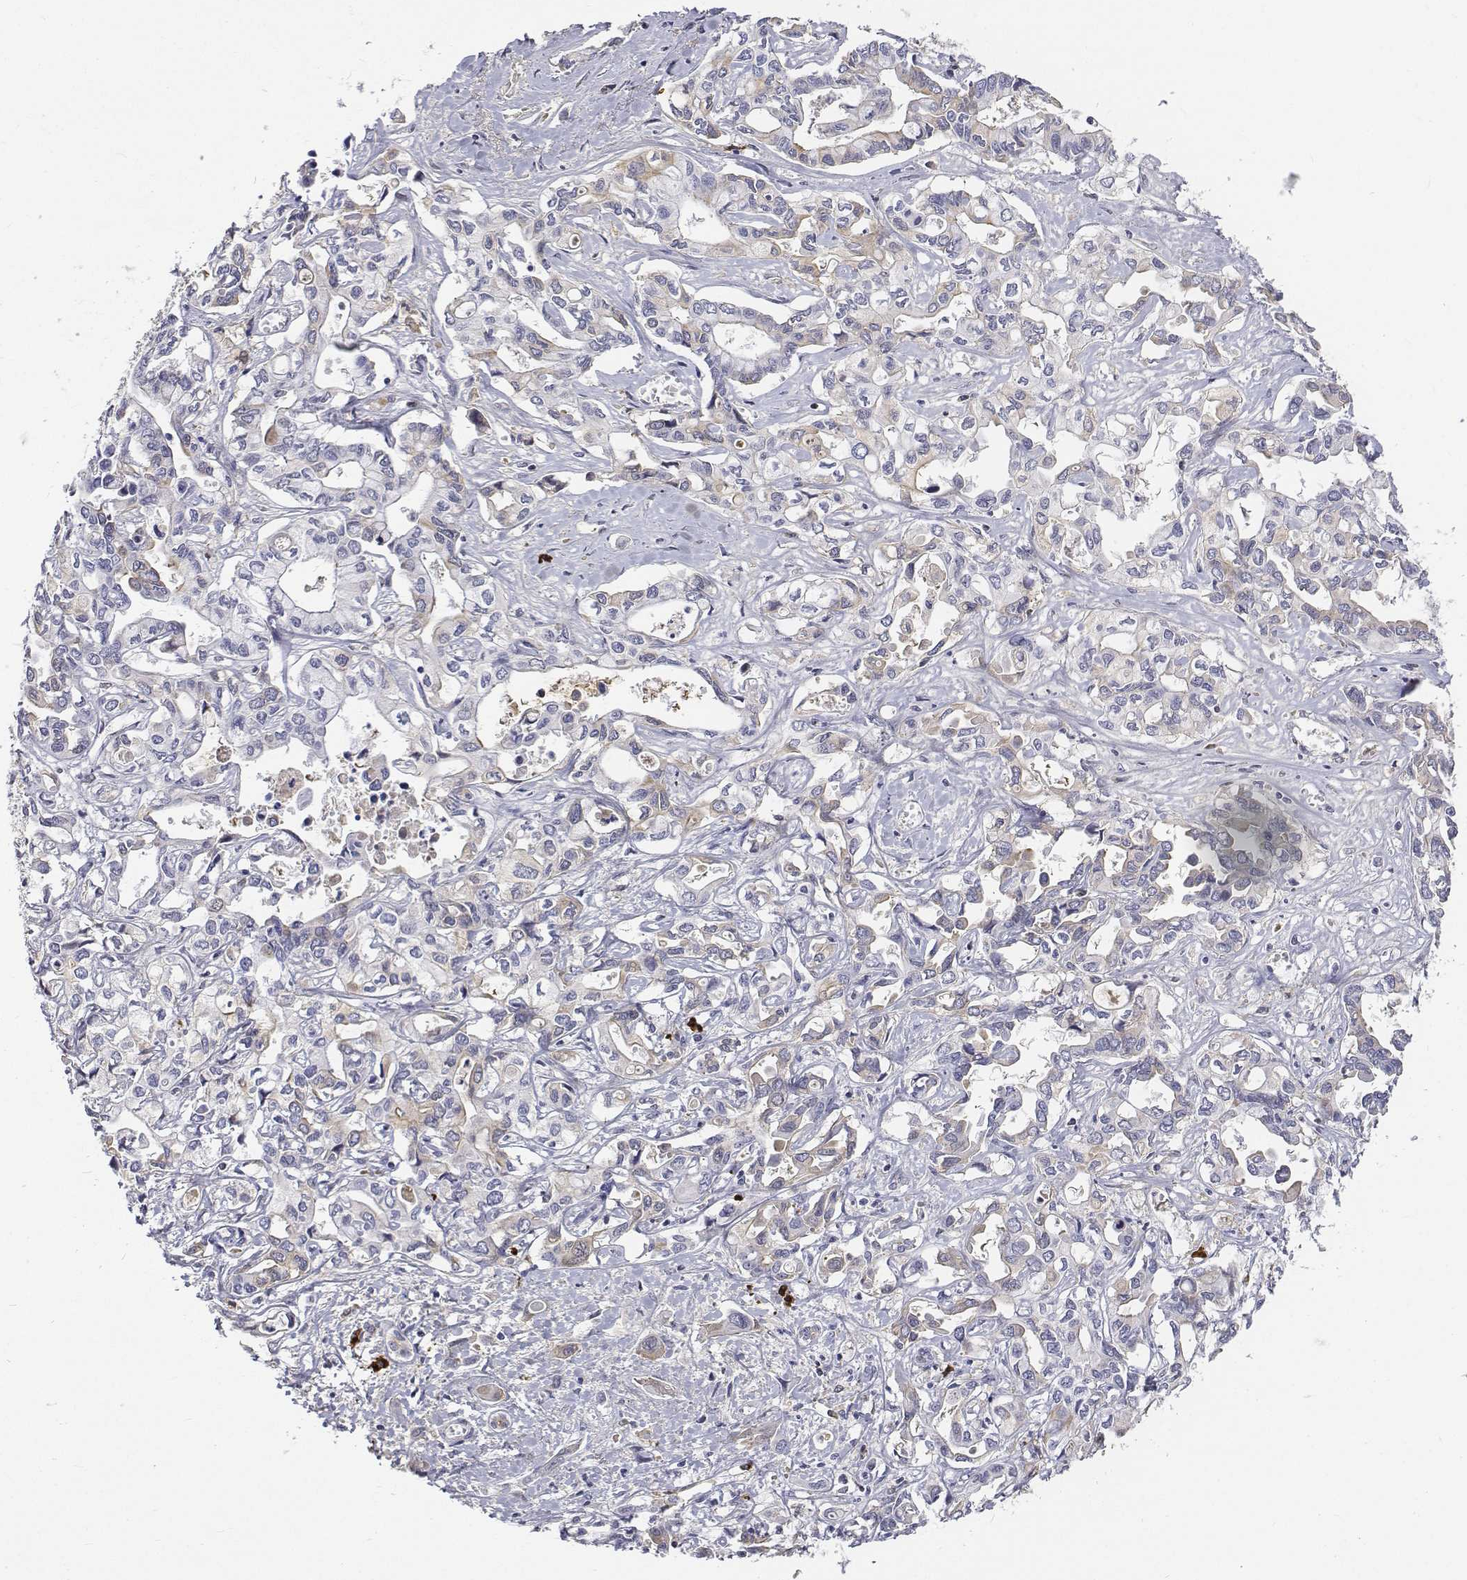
{"staining": {"intensity": "negative", "quantity": "none", "location": "none"}, "tissue": "liver cancer", "cell_type": "Tumor cells", "image_type": "cancer", "snomed": [{"axis": "morphology", "description": "Cholangiocarcinoma"}, {"axis": "topography", "description": "Liver"}], "caption": "Liver cancer (cholangiocarcinoma) was stained to show a protein in brown. There is no significant positivity in tumor cells. (Stains: DAB immunohistochemistry with hematoxylin counter stain, Microscopy: brightfield microscopy at high magnification).", "gene": "ATRX", "patient": {"sex": "female", "age": 64}}